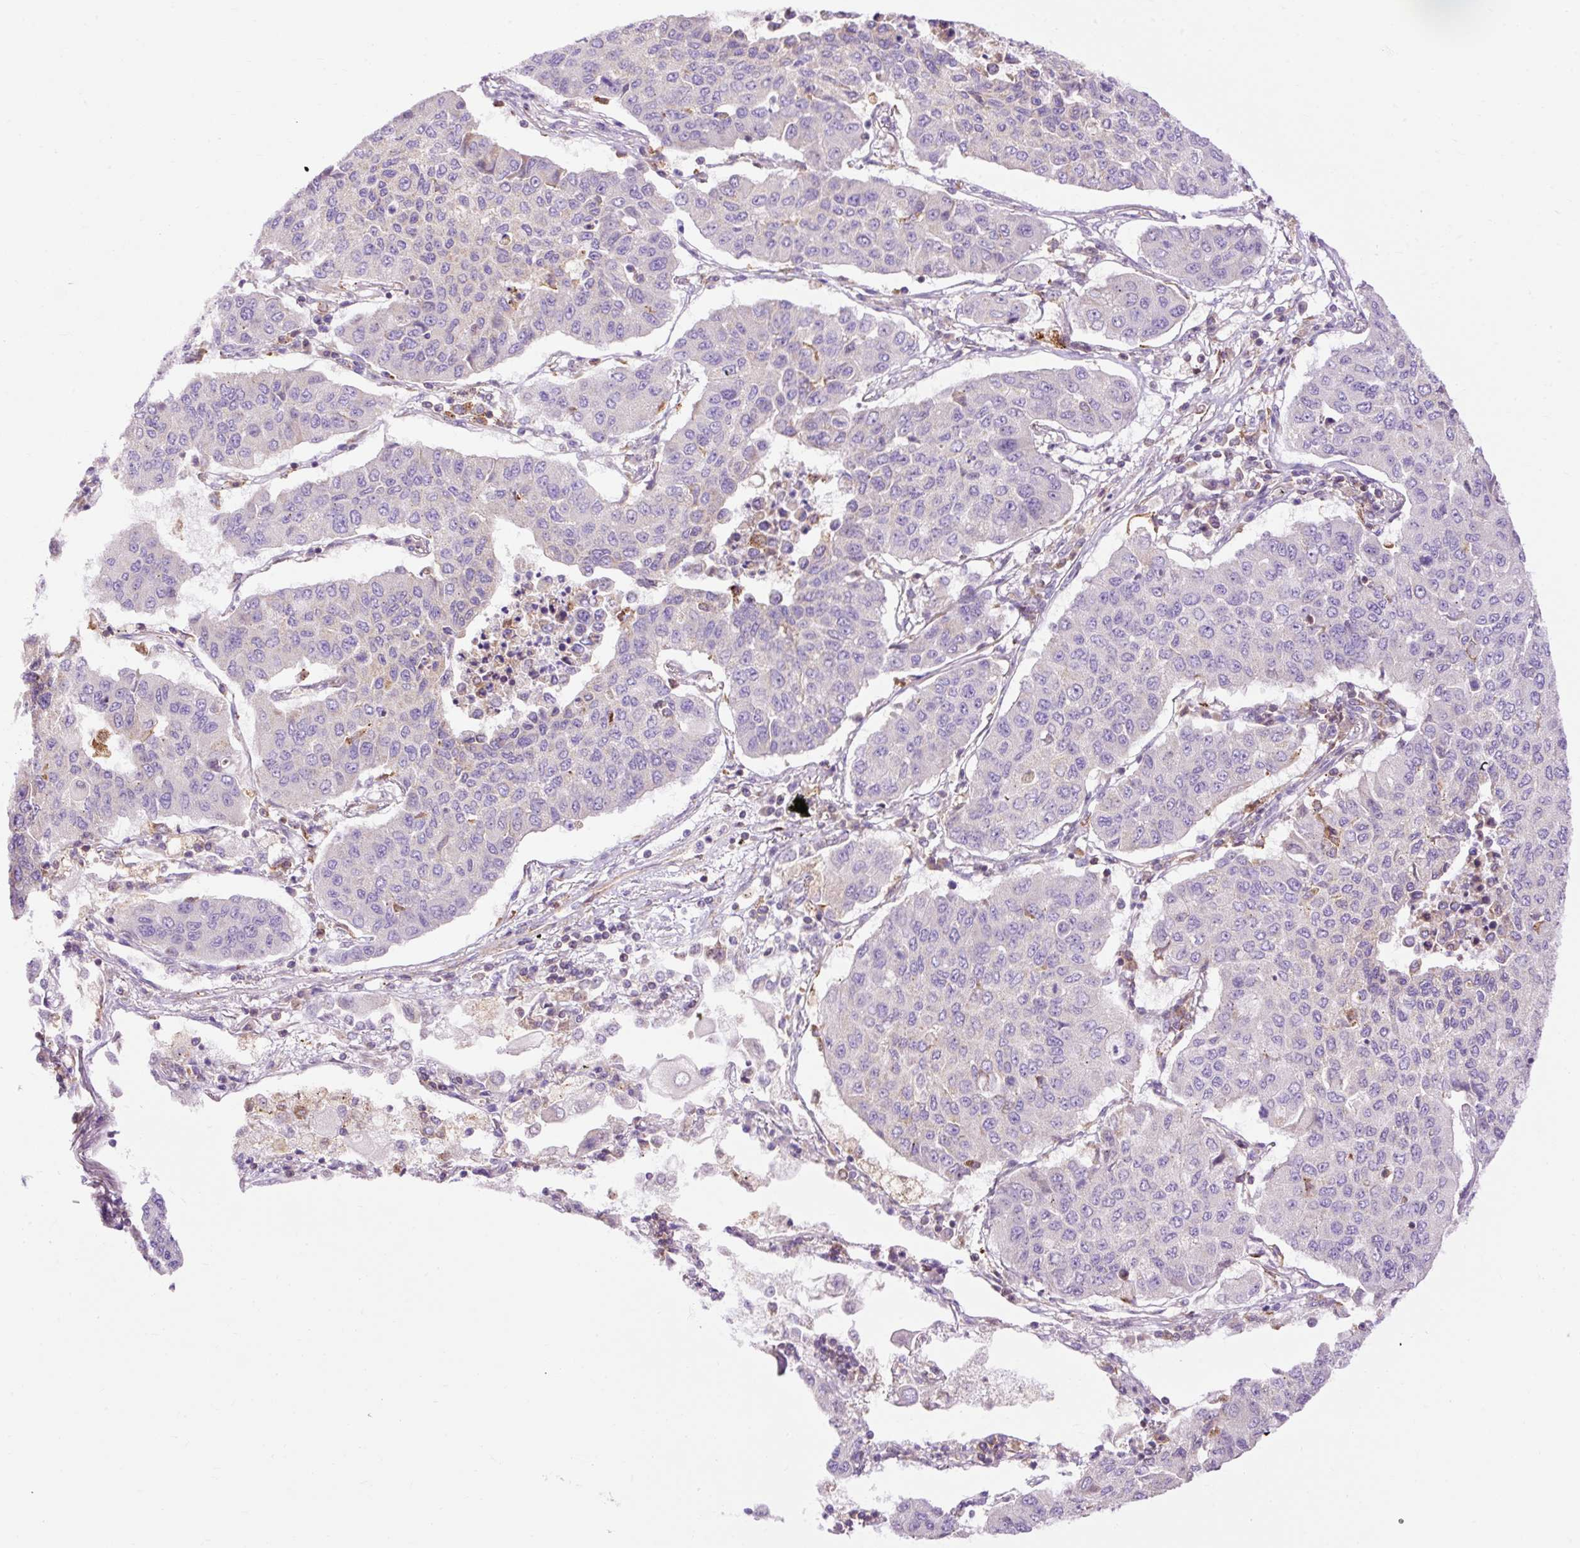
{"staining": {"intensity": "negative", "quantity": "none", "location": "none"}, "tissue": "lung cancer", "cell_type": "Tumor cells", "image_type": "cancer", "snomed": [{"axis": "morphology", "description": "Squamous cell carcinoma, NOS"}, {"axis": "topography", "description": "Lung"}], "caption": "This is a image of immunohistochemistry staining of squamous cell carcinoma (lung), which shows no expression in tumor cells.", "gene": "CD83", "patient": {"sex": "male", "age": 74}}